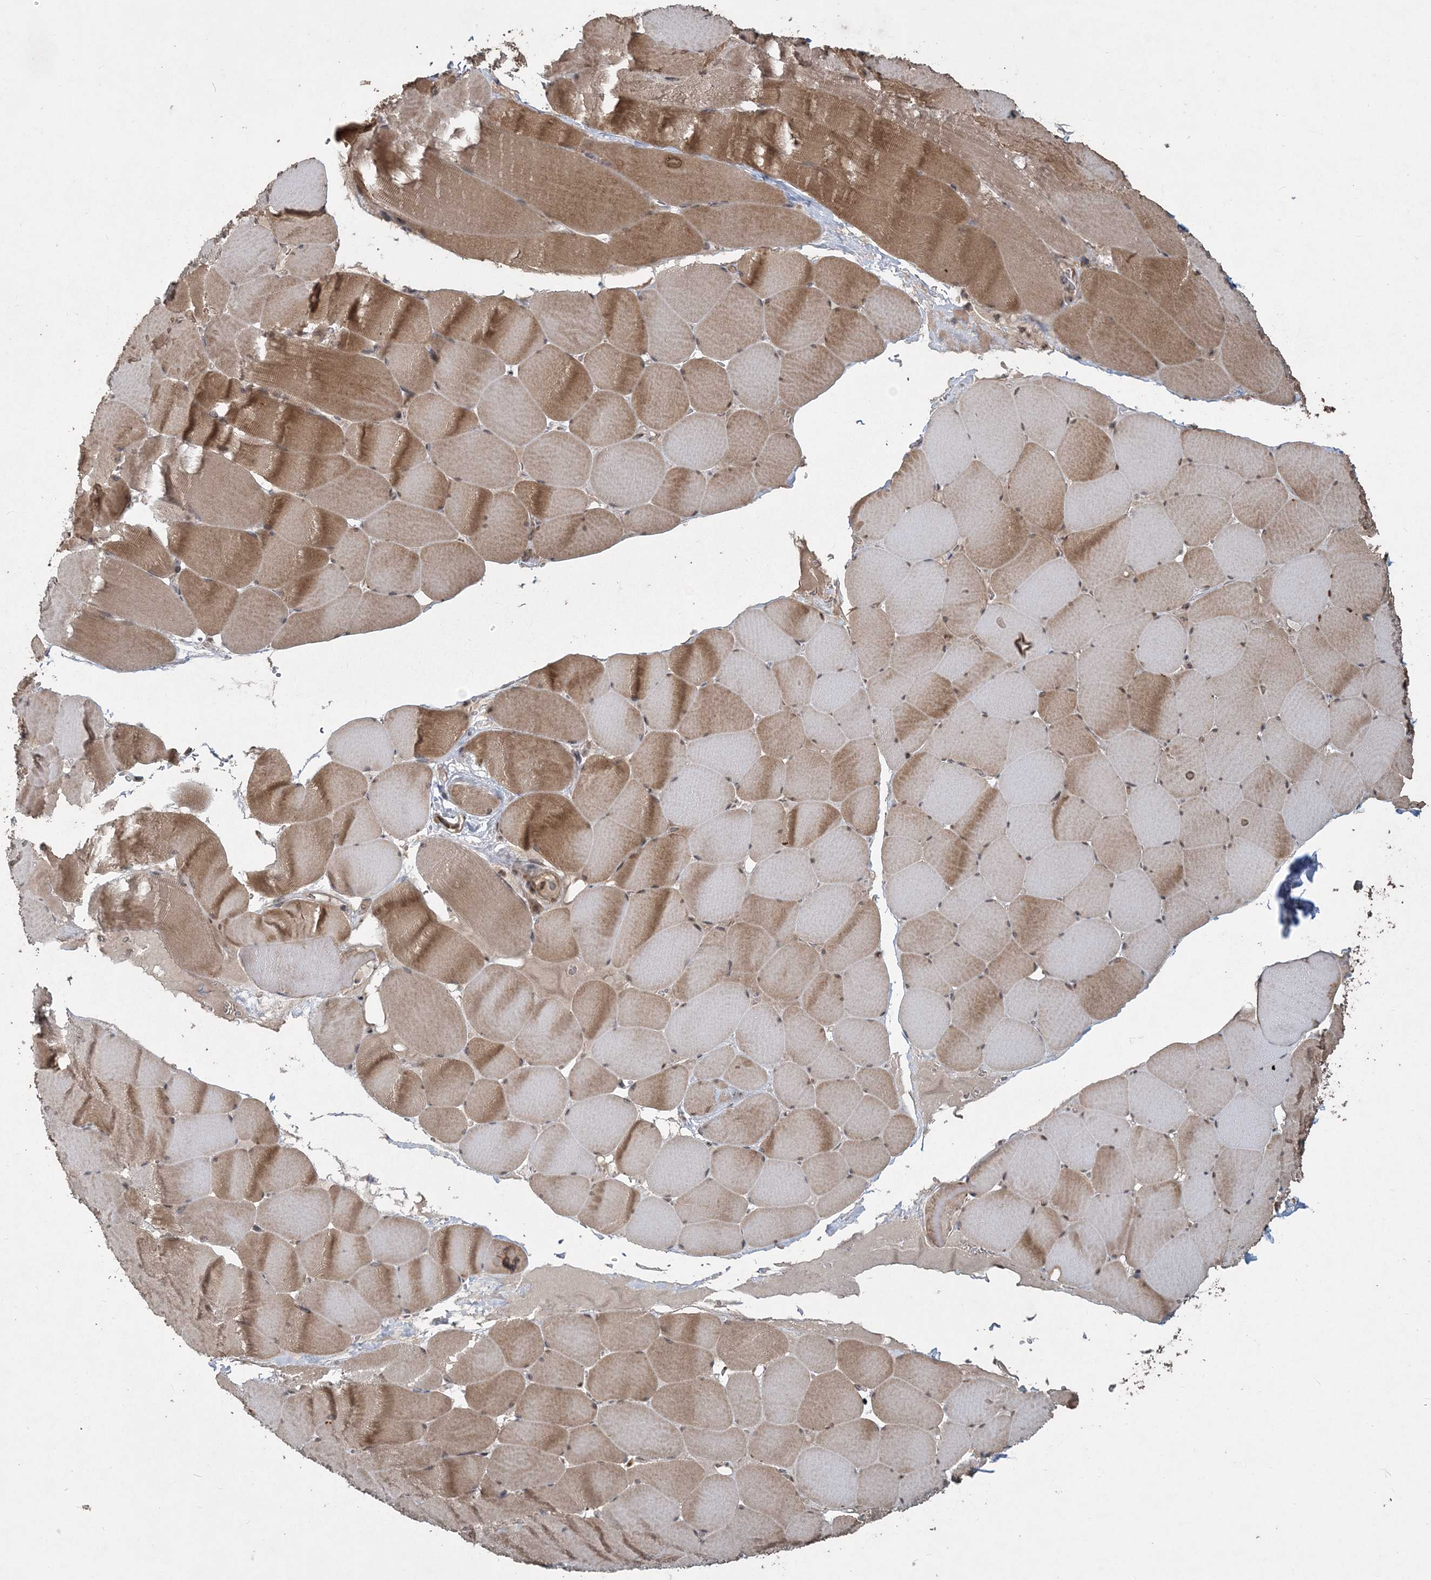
{"staining": {"intensity": "moderate", "quantity": ">75%", "location": "cytoplasmic/membranous,nuclear"}, "tissue": "skeletal muscle", "cell_type": "Myocytes", "image_type": "normal", "snomed": [{"axis": "morphology", "description": "Normal tissue, NOS"}, {"axis": "topography", "description": "Skeletal muscle"}], "caption": "Immunohistochemistry (IHC) micrograph of benign skeletal muscle: skeletal muscle stained using immunohistochemistry shows medium levels of moderate protein expression localized specifically in the cytoplasmic/membranous,nuclear of myocytes, appearing as a cytoplasmic/membranous,nuclear brown color.", "gene": "COPS7B", "patient": {"sex": "male", "age": 62}}